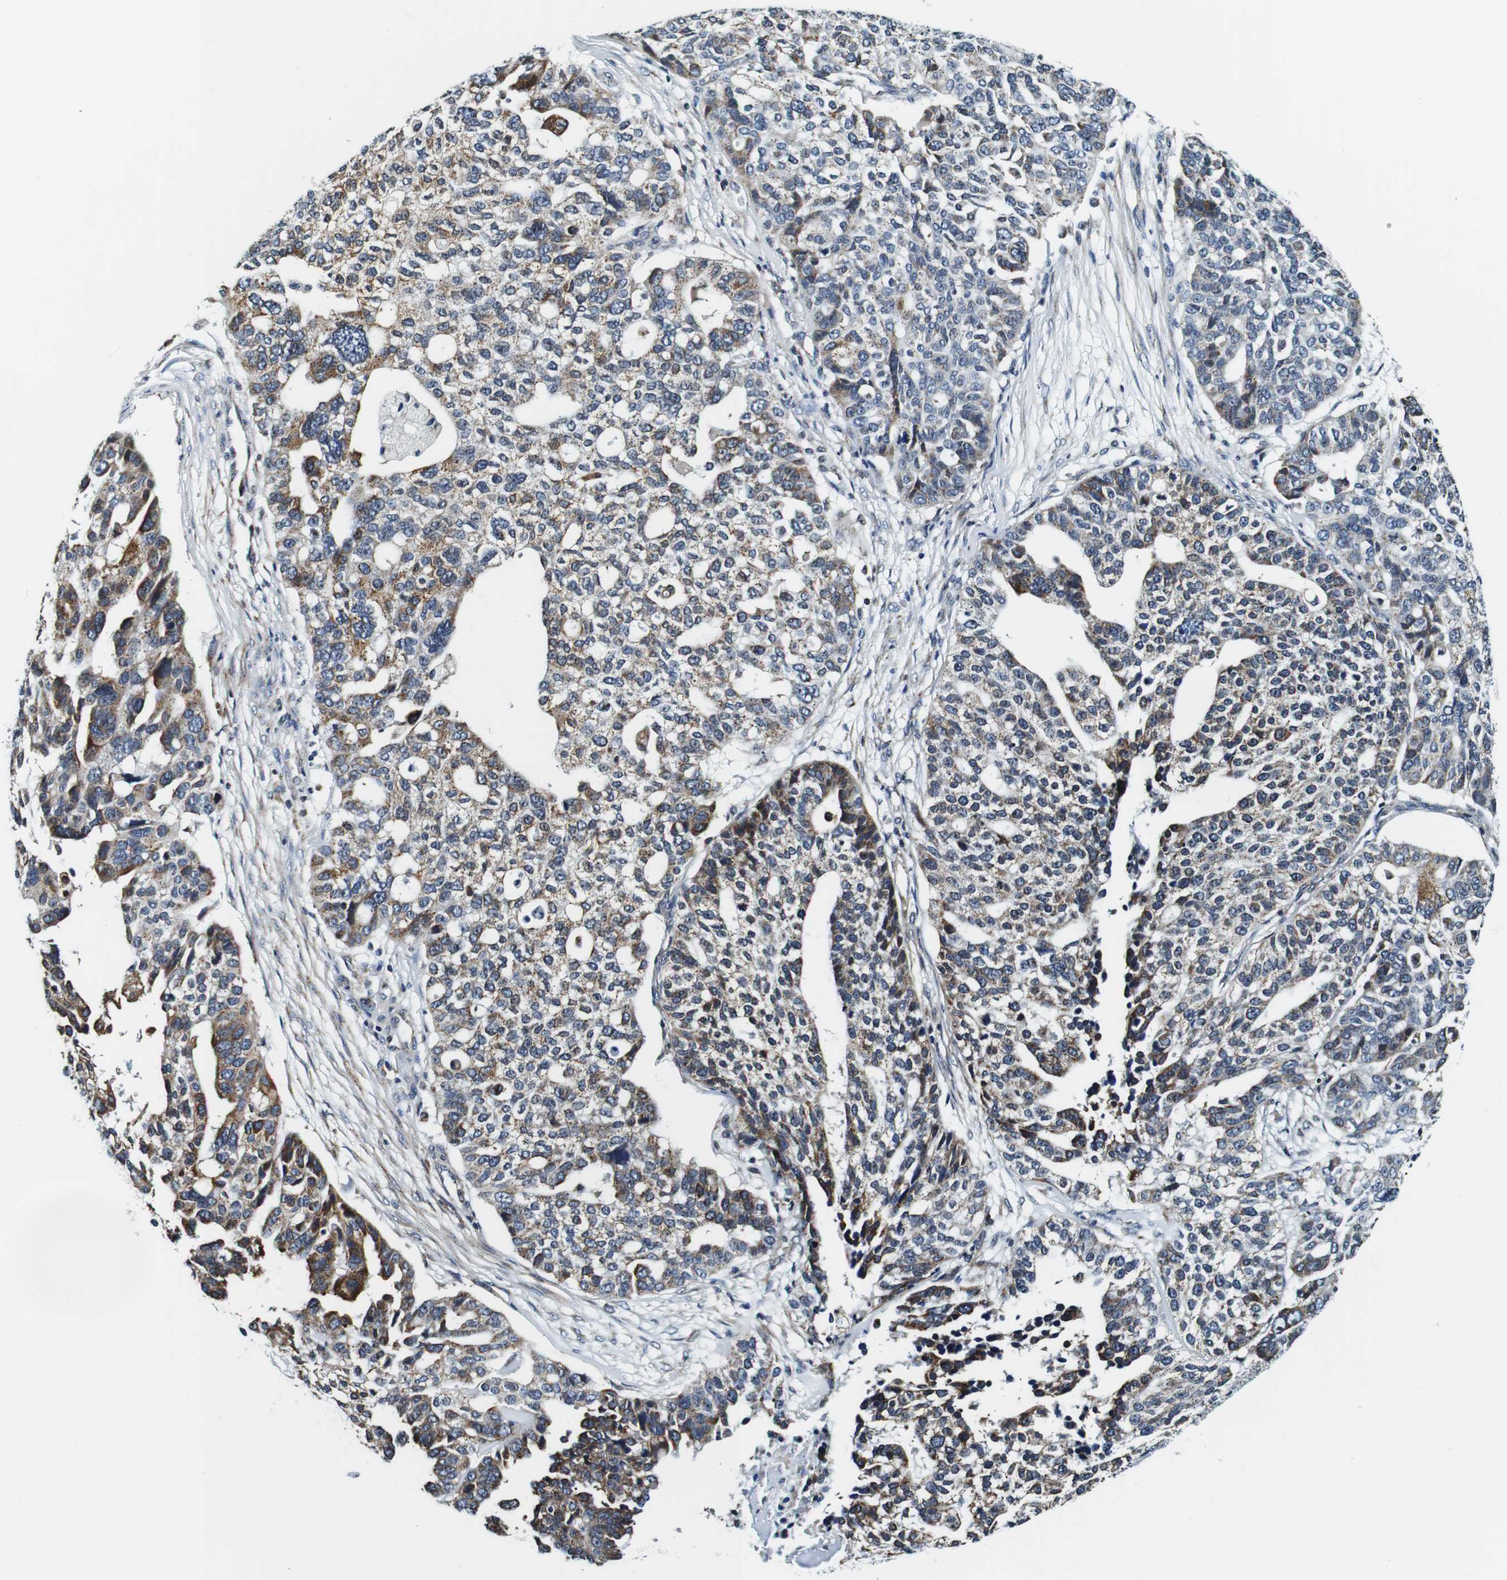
{"staining": {"intensity": "moderate", "quantity": "25%-75%", "location": "cytoplasmic/membranous"}, "tissue": "ovarian cancer", "cell_type": "Tumor cells", "image_type": "cancer", "snomed": [{"axis": "morphology", "description": "Cystadenocarcinoma, serous, NOS"}, {"axis": "topography", "description": "Ovary"}], "caption": "Immunohistochemical staining of ovarian cancer (serous cystadenocarcinoma) reveals medium levels of moderate cytoplasmic/membranous protein positivity in about 25%-75% of tumor cells. (DAB IHC, brown staining for protein, blue staining for nuclei).", "gene": "FAR2", "patient": {"sex": "female", "age": 59}}